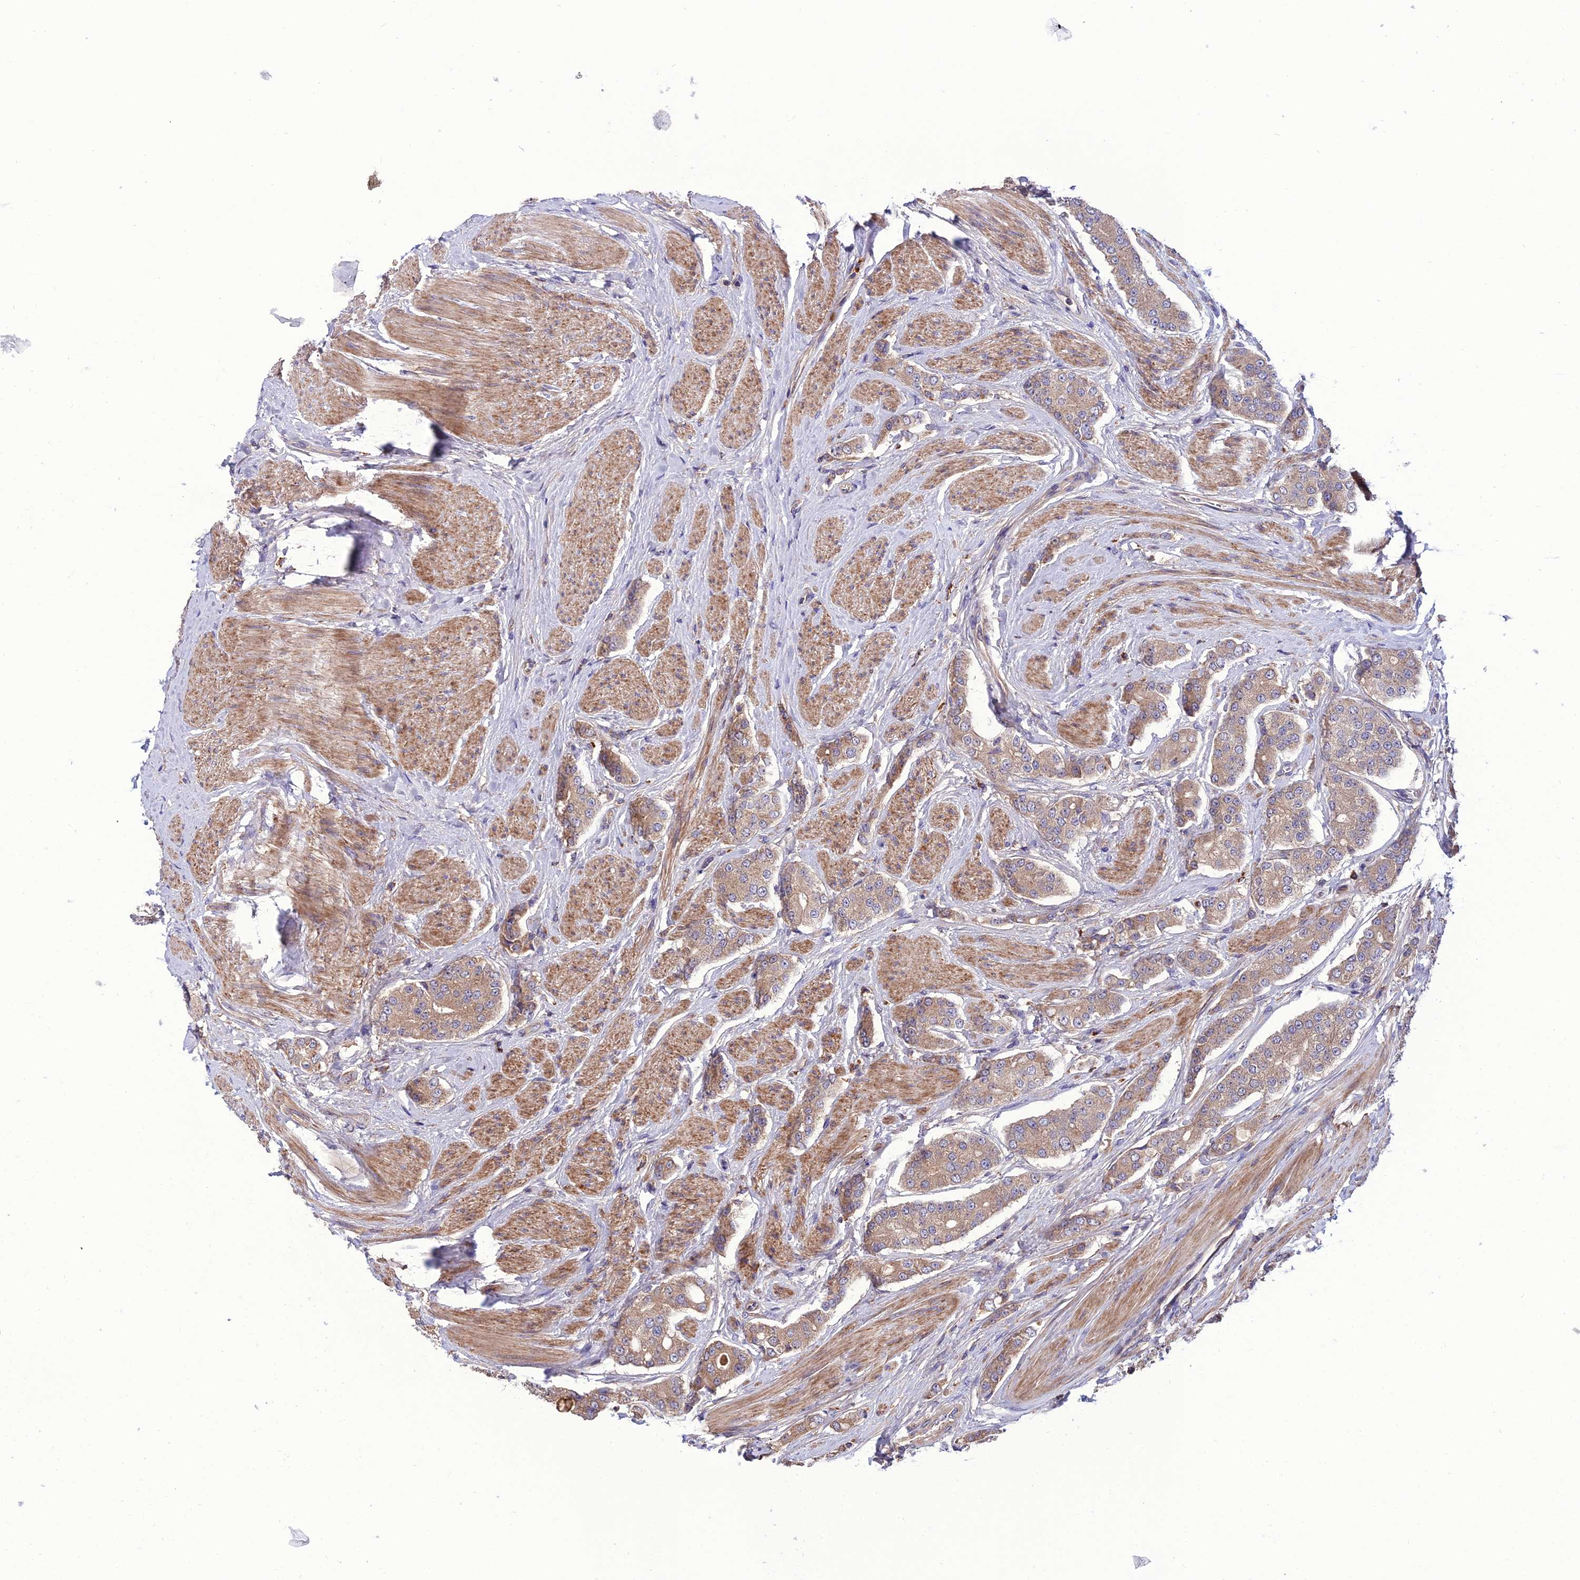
{"staining": {"intensity": "weak", "quantity": ">75%", "location": "cytoplasmic/membranous"}, "tissue": "prostate cancer", "cell_type": "Tumor cells", "image_type": "cancer", "snomed": [{"axis": "morphology", "description": "Adenocarcinoma, High grade"}, {"axis": "topography", "description": "Prostate"}], "caption": "Immunohistochemical staining of prostate cancer exhibits low levels of weak cytoplasmic/membranous expression in approximately >75% of tumor cells. The staining was performed using DAB (3,3'-diaminobenzidine), with brown indicating positive protein expression. Nuclei are stained blue with hematoxylin.", "gene": "PPIL3", "patient": {"sex": "male", "age": 71}}